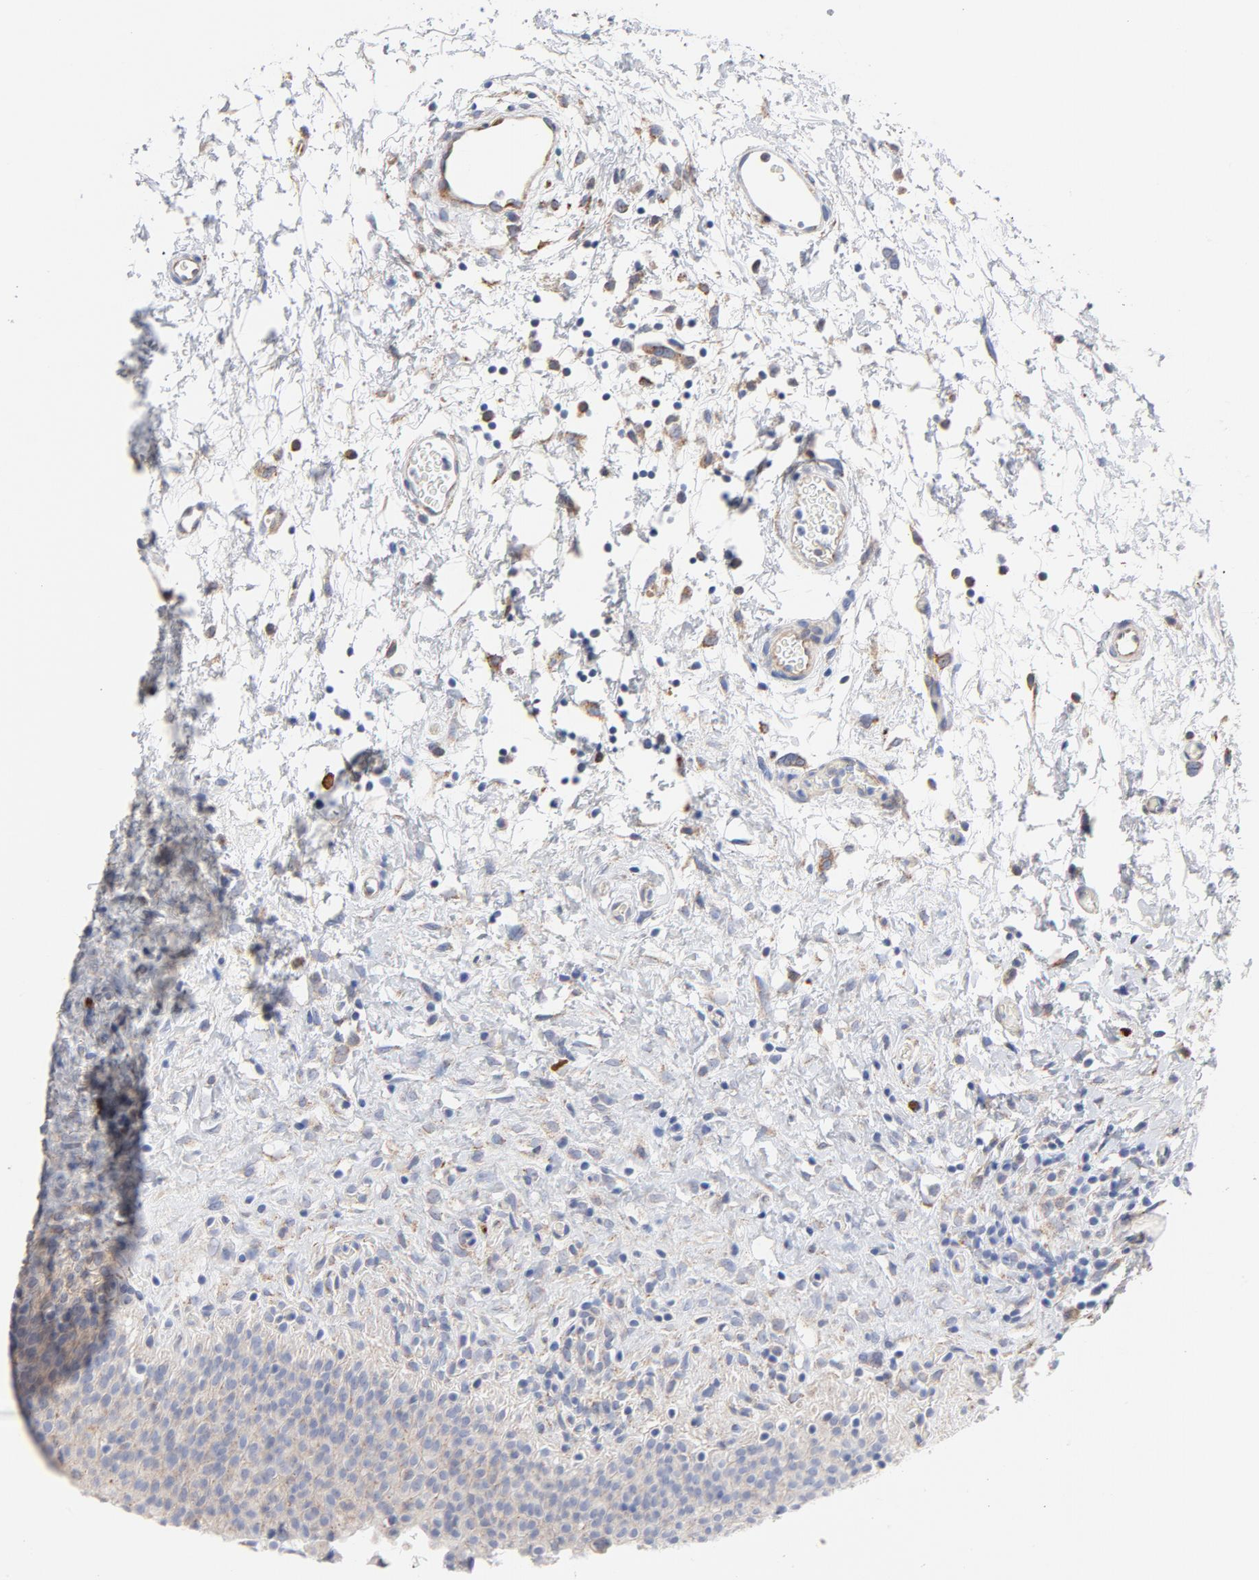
{"staining": {"intensity": "weak", "quantity": ">75%", "location": "cytoplasmic/membranous"}, "tissue": "urinary bladder", "cell_type": "Urothelial cells", "image_type": "normal", "snomed": [{"axis": "morphology", "description": "Normal tissue, NOS"}, {"axis": "topography", "description": "Urinary bladder"}], "caption": "Urothelial cells exhibit low levels of weak cytoplasmic/membranous positivity in about >75% of cells in unremarkable human urinary bladder.", "gene": "RAPGEF3", "patient": {"sex": "male", "age": 51}}